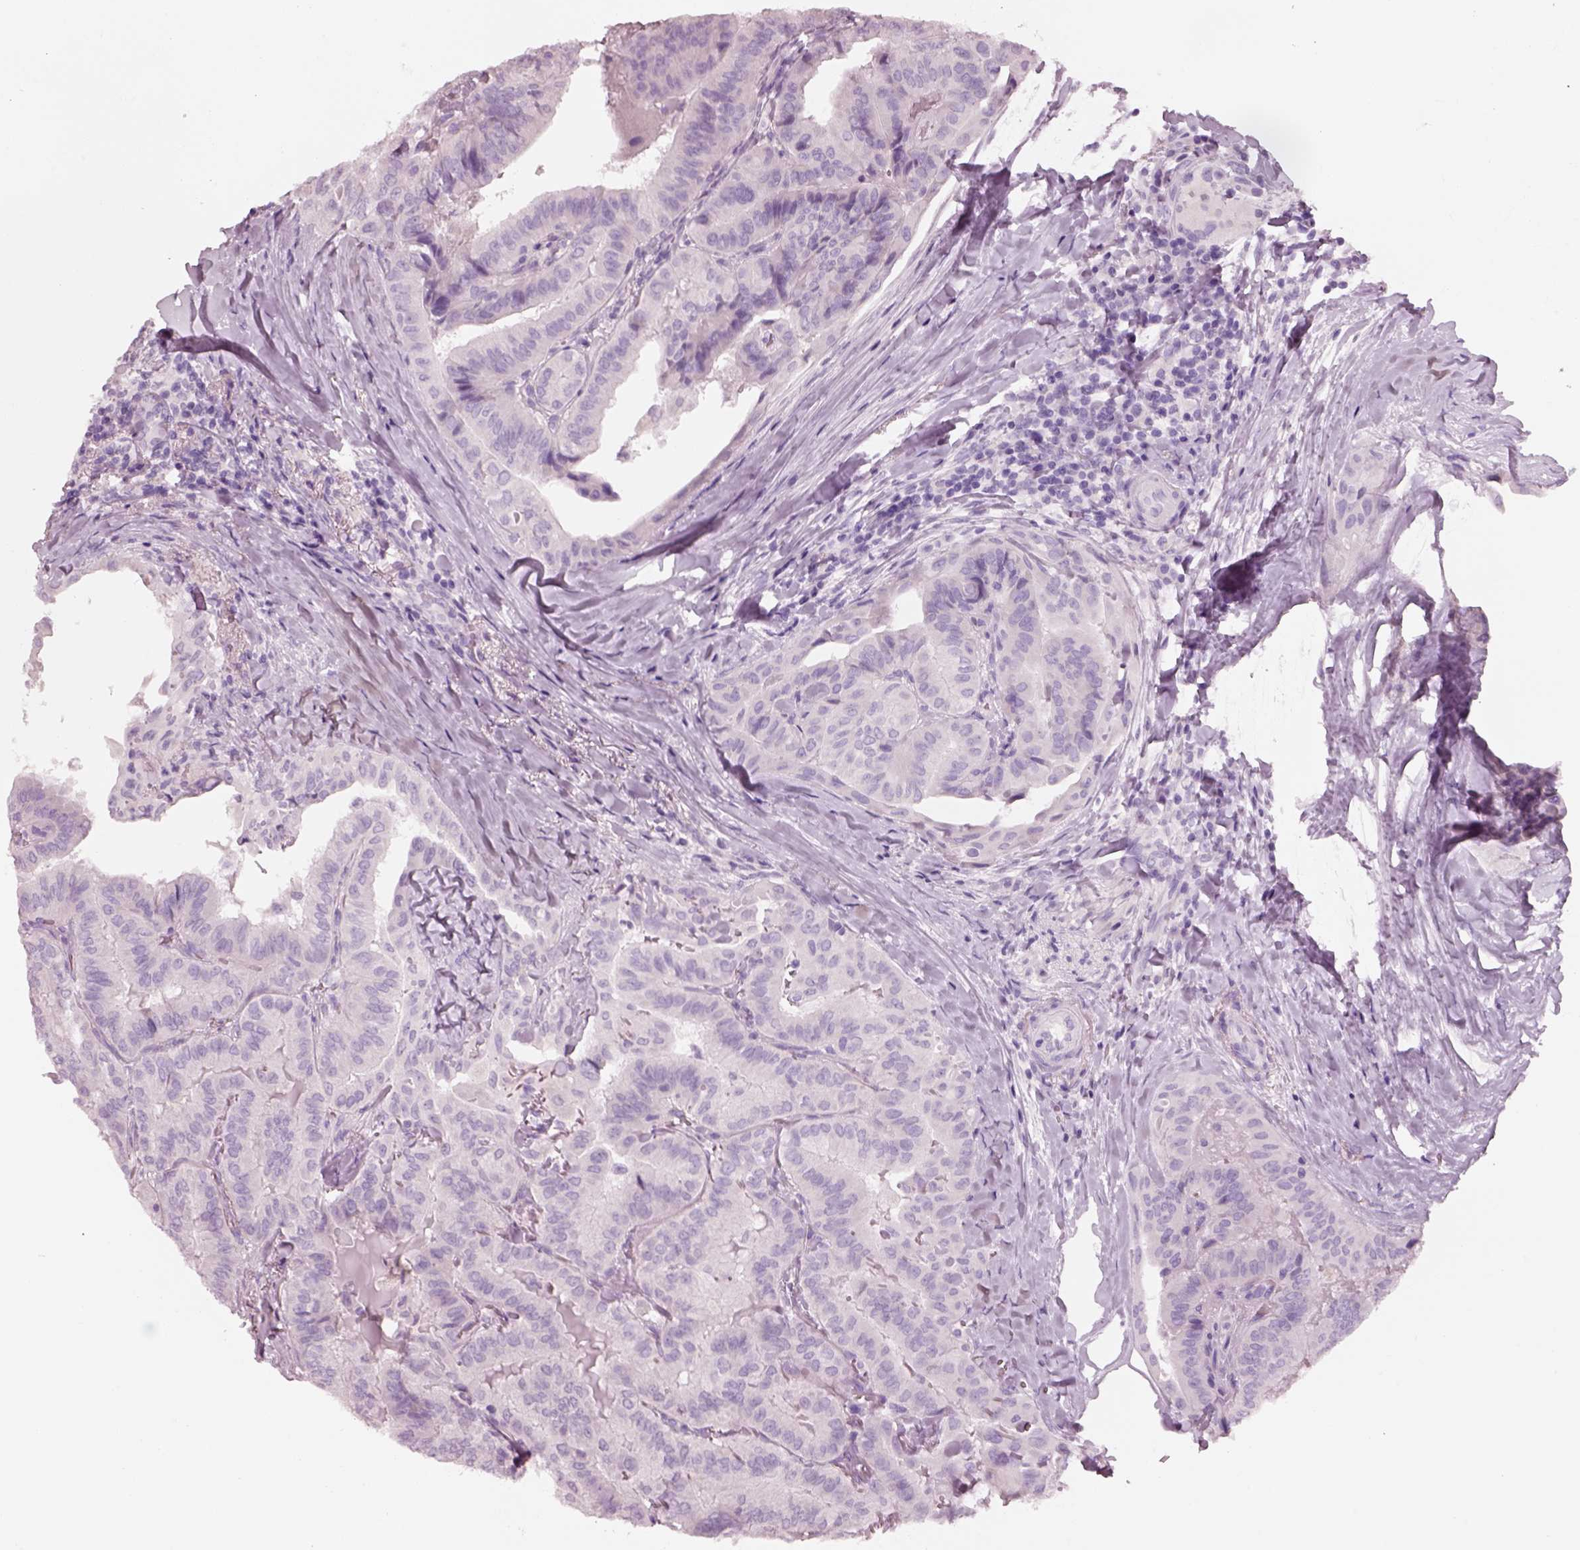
{"staining": {"intensity": "negative", "quantity": "none", "location": "none"}, "tissue": "thyroid cancer", "cell_type": "Tumor cells", "image_type": "cancer", "snomed": [{"axis": "morphology", "description": "Papillary adenocarcinoma, NOS"}, {"axis": "topography", "description": "Thyroid gland"}], "caption": "This is a micrograph of immunohistochemistry (IHC) staining of thyroid papillary adenocarcinoma, which shows no positivity in tumor cells. (Brightfield microscopy of DAB IHC at high magnification).", "gene": "PNOC", "patient": {"sex": "female", "age": 68}}